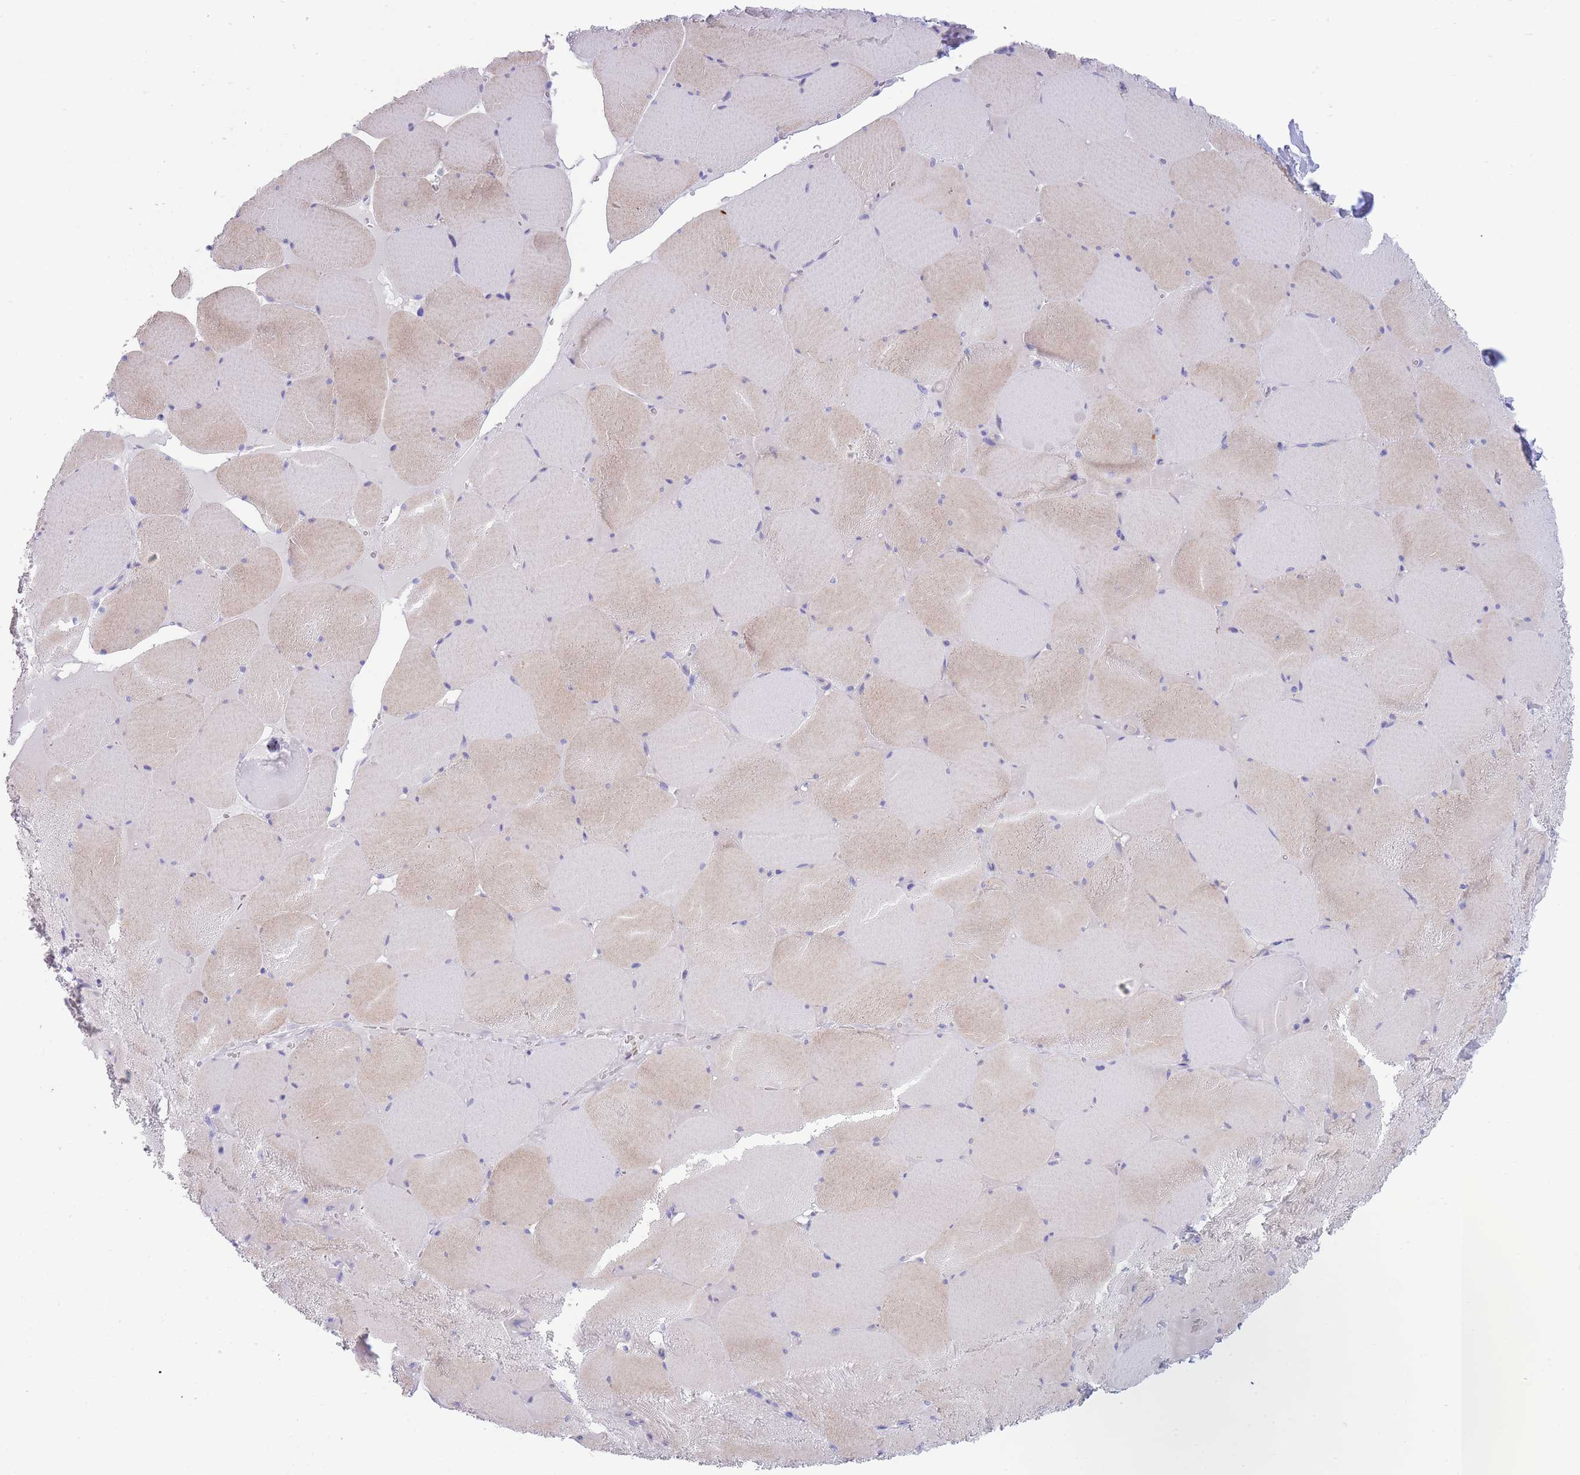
{"staining": {"intensity": "weak", "quantity": "25%-75%", "location": "cytoplasmic/membranous"}, "tissue": "skeletal muscle", "cell_type": "Myocytes", "image_type": "normal", "snomed": [{"axis": "morphology", "description": "Normal tissue, NOS"}, {"axis": "topography", "description": "Skeletal muscle"}, {"axis": "topography", "description": "Head-Neck"}], "caption": "IHC histopathology image of unremarkable human skeletal muscle stained for a protein (brown), which shows low levels of weak cytoplasmic/membranous staining in approximately 25%-75% of myocytes.", "gene": "DET1", "patient": {"sex": "male", "age": 66}}